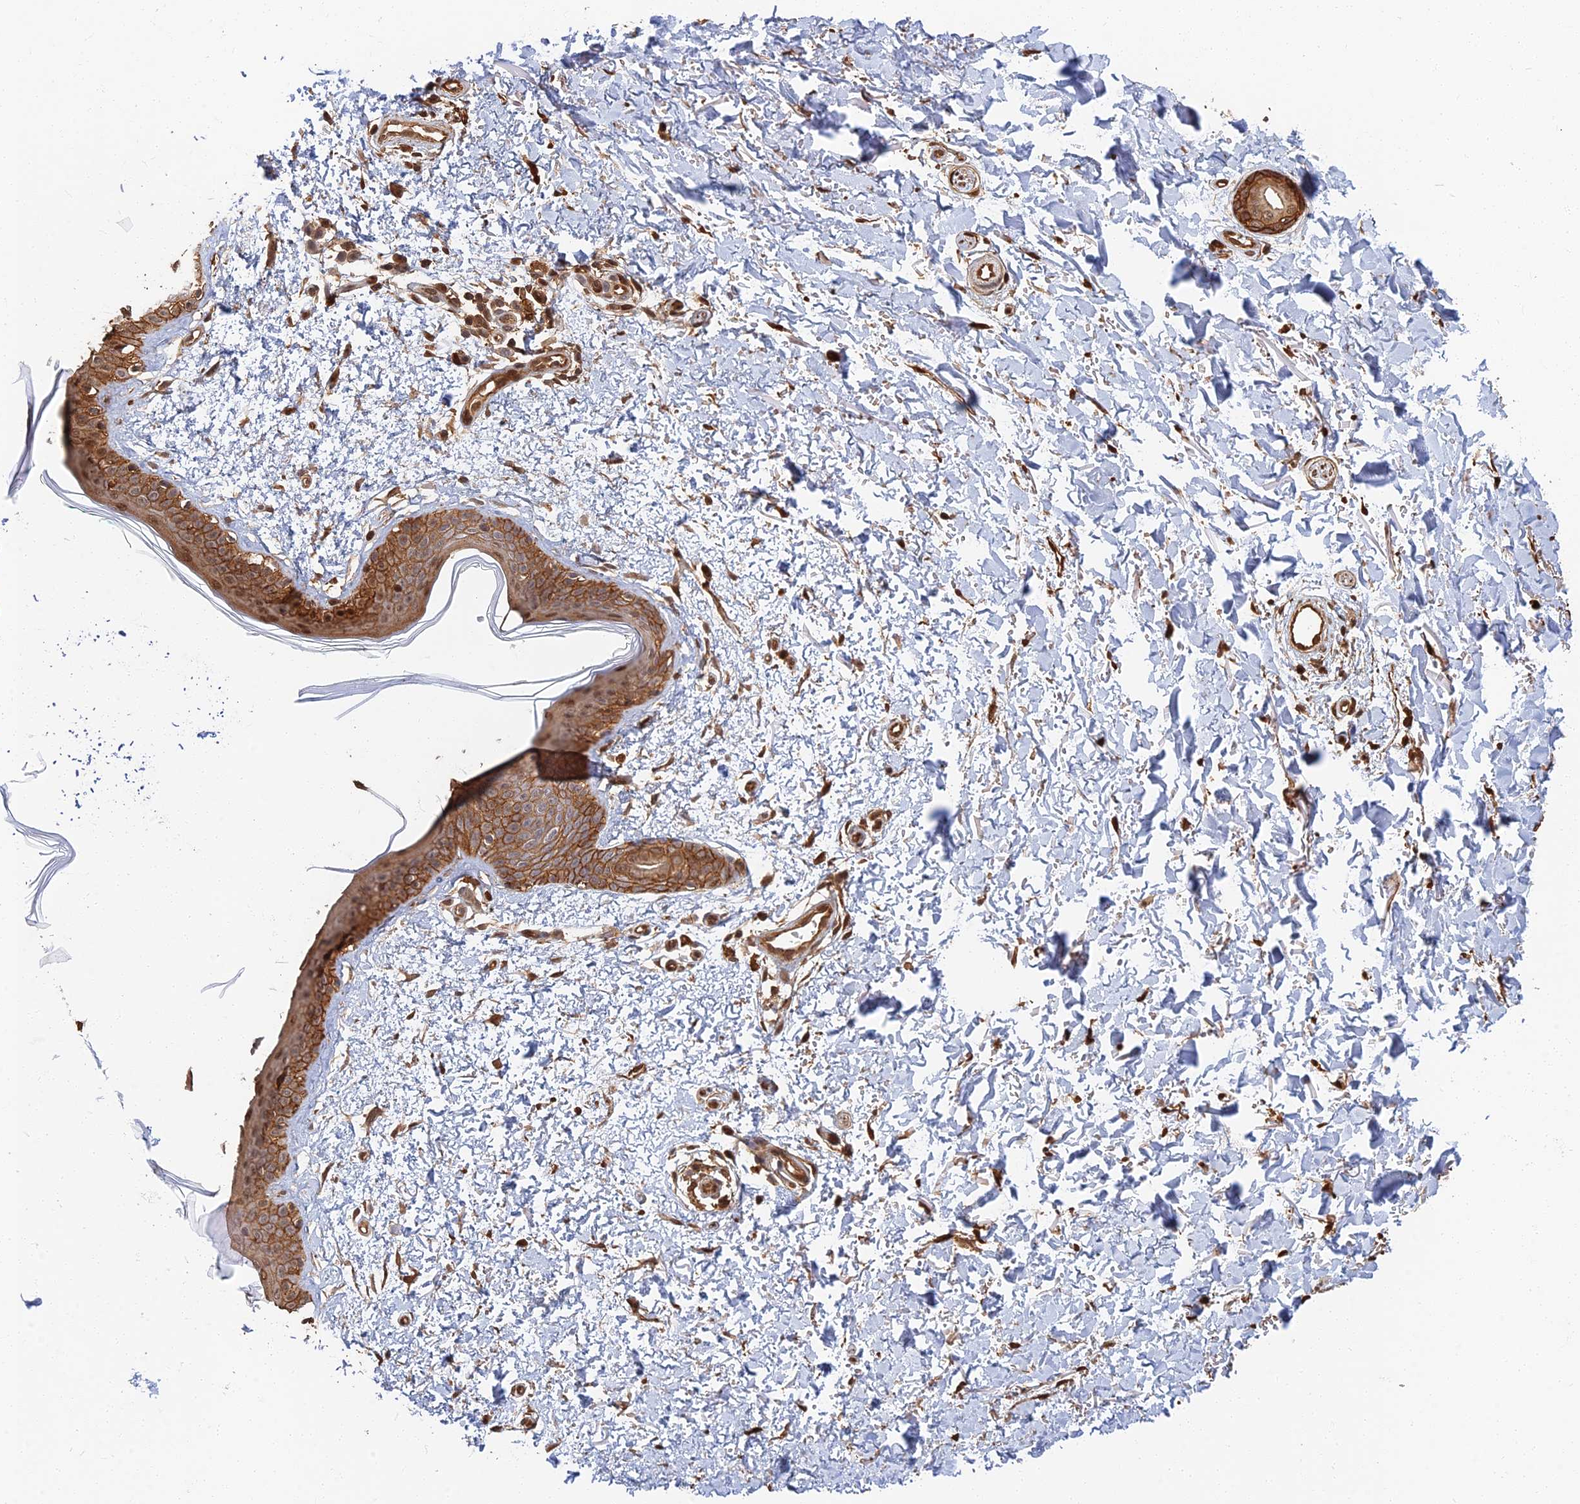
{"staining": {"intensity": "moderate", "quantity": ">75%", "location": "cytoplasmic/membranous,nuclear"}, "tissue": "skin", "cell_type": "Fibroblasts", "image_type": "normal", "snomed": [{"axis": "morphology", "description": "Normal tissue, NOS"}, {"axis": "topography", "description": "Skin"}], "caption": "Protein analysis of unremarkable skin demonstrates moderate cytoplasmic/membranous,nuclear expression in about >75% of fibroblasts. (brown staining indicates protein expression, while blue staining denotes nuclei).", "gene": "LRRN3", "patient": {"sex": "male", "age": 66}}